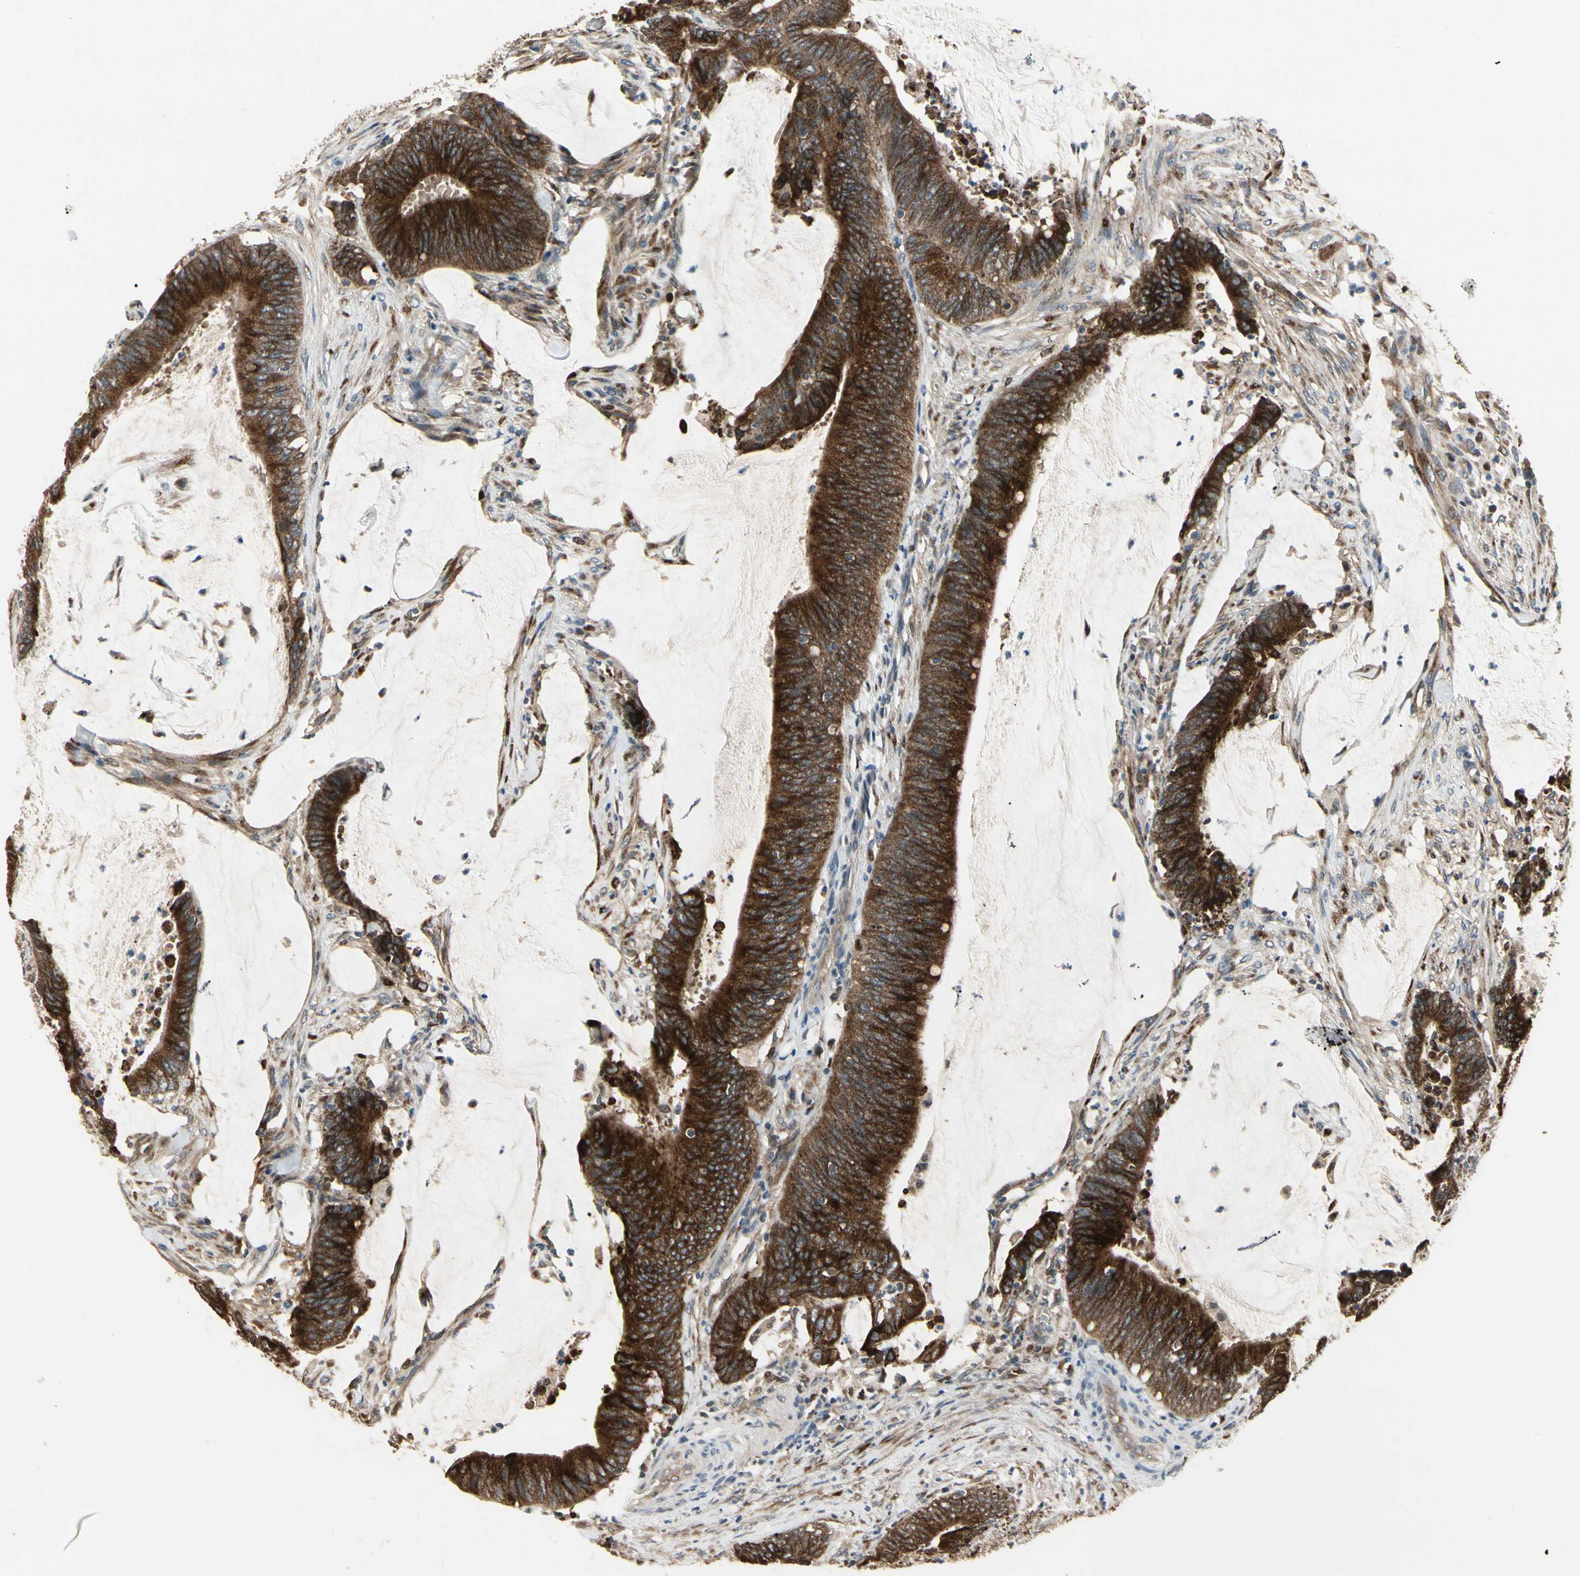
{"staining": {"intensity": "strong", "quantity": ">75%", "location": "cytoplasmic/membranous"}, "tissue": "colorectal cancer", "cell_type": "Tumor cells", "image_type": "cancer", "snomed": [{"axis": "morphology", "description": "Adenocarcinoma, NOS"}, {"axis": "topography", "description": "Rectum"}], "caption": "The micrograph exhibits a brown stain indicating the presence of a protein in the cytoplasmic/membranous of tumor cells in colorectal cancer (adenocarcinoma). (Stains: DAB in brown, nuclei in blue, Microscopy: brightfield microscopy at high magnification).", "gene": "CGREF1", "patient": {"sex": "female", "age": 66}}